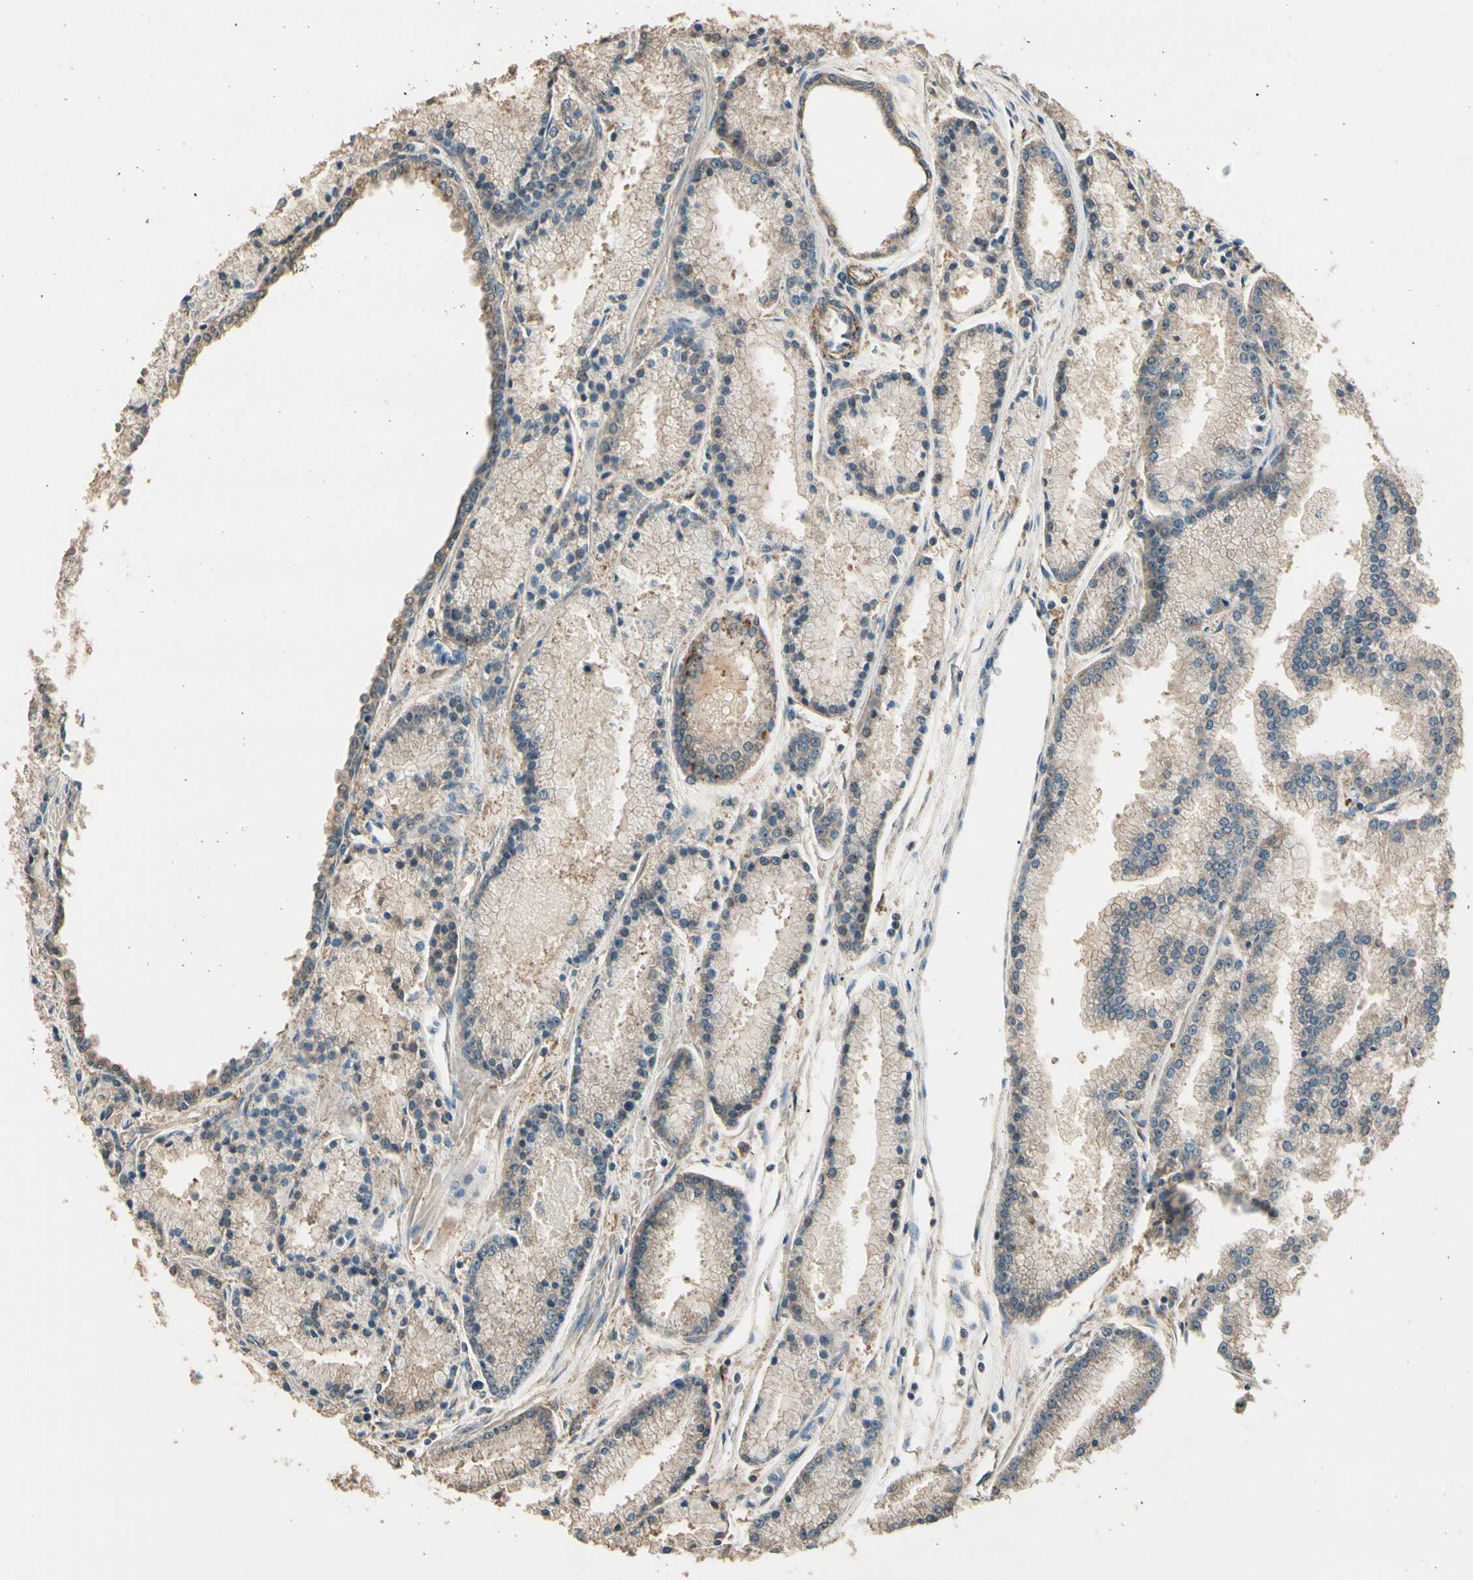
{"staining": {"intensity": "weak", "quantity": ">75%", "location": "cytoplasmic/membranous"}, "tissue": "prostate cancer", "cell_type": "Tumor cells", "image_type": "cancer", "snomed": [{"axis": "morphology", "description": "Adenocarcinoma, High grade"}, {"axis": "topography", "description": "Prostate"}], "caption": "Tumor cells reveal weak cytoplasmic/membranous expression in approximately >75% of cells in high-grade adenocarcinoma (prostate).", "gene": "CDH6", "patient": {"sex": "male", "age": 61}}